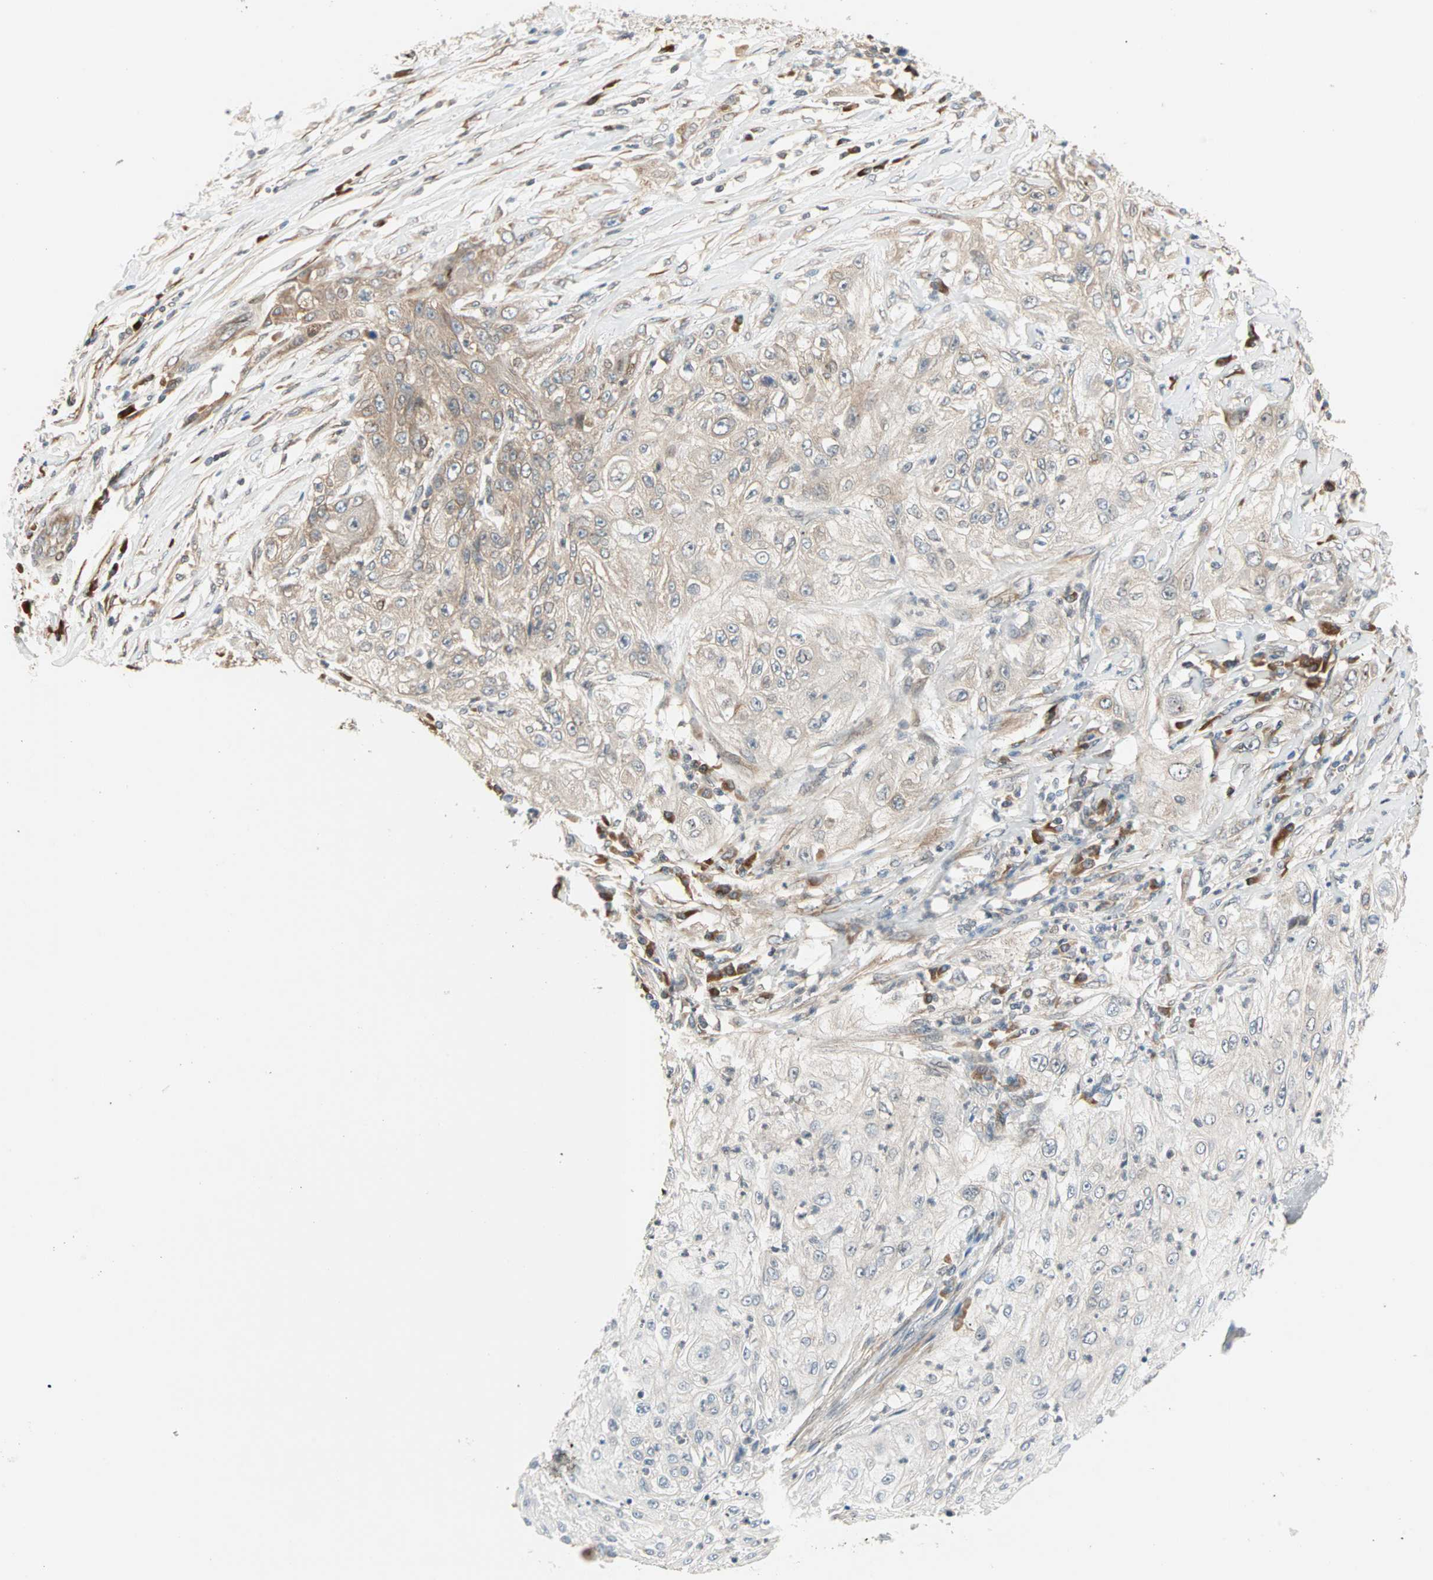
{"staining": {"intensity": "weak", "quantity": ">75%", "location": "cytoplasmic/membranous"}, "tissue": "lung cancer", "cell_type": "Tumor cells", "image_type": "cancer", "snomed": [{"axis": "morphology", "description": "Inflammation, NOS"}, {"axis": "morphology", "description": "Squamous cell carcinoma, NOS"}, {"axis": "topography", "description": "Lymph node"}, {"axis": "topography", "description": "Soft tissue"}, {"axis": "topography", "description": "Lung"}], "caption": "The micrograph demonstrates a brown stain indicating the presence of a protein in the cytoplasmic/membranous of tumor cells in lung cancer.", "gene": "SAR1A", "patient": {"sex": "male", "age": 66}}